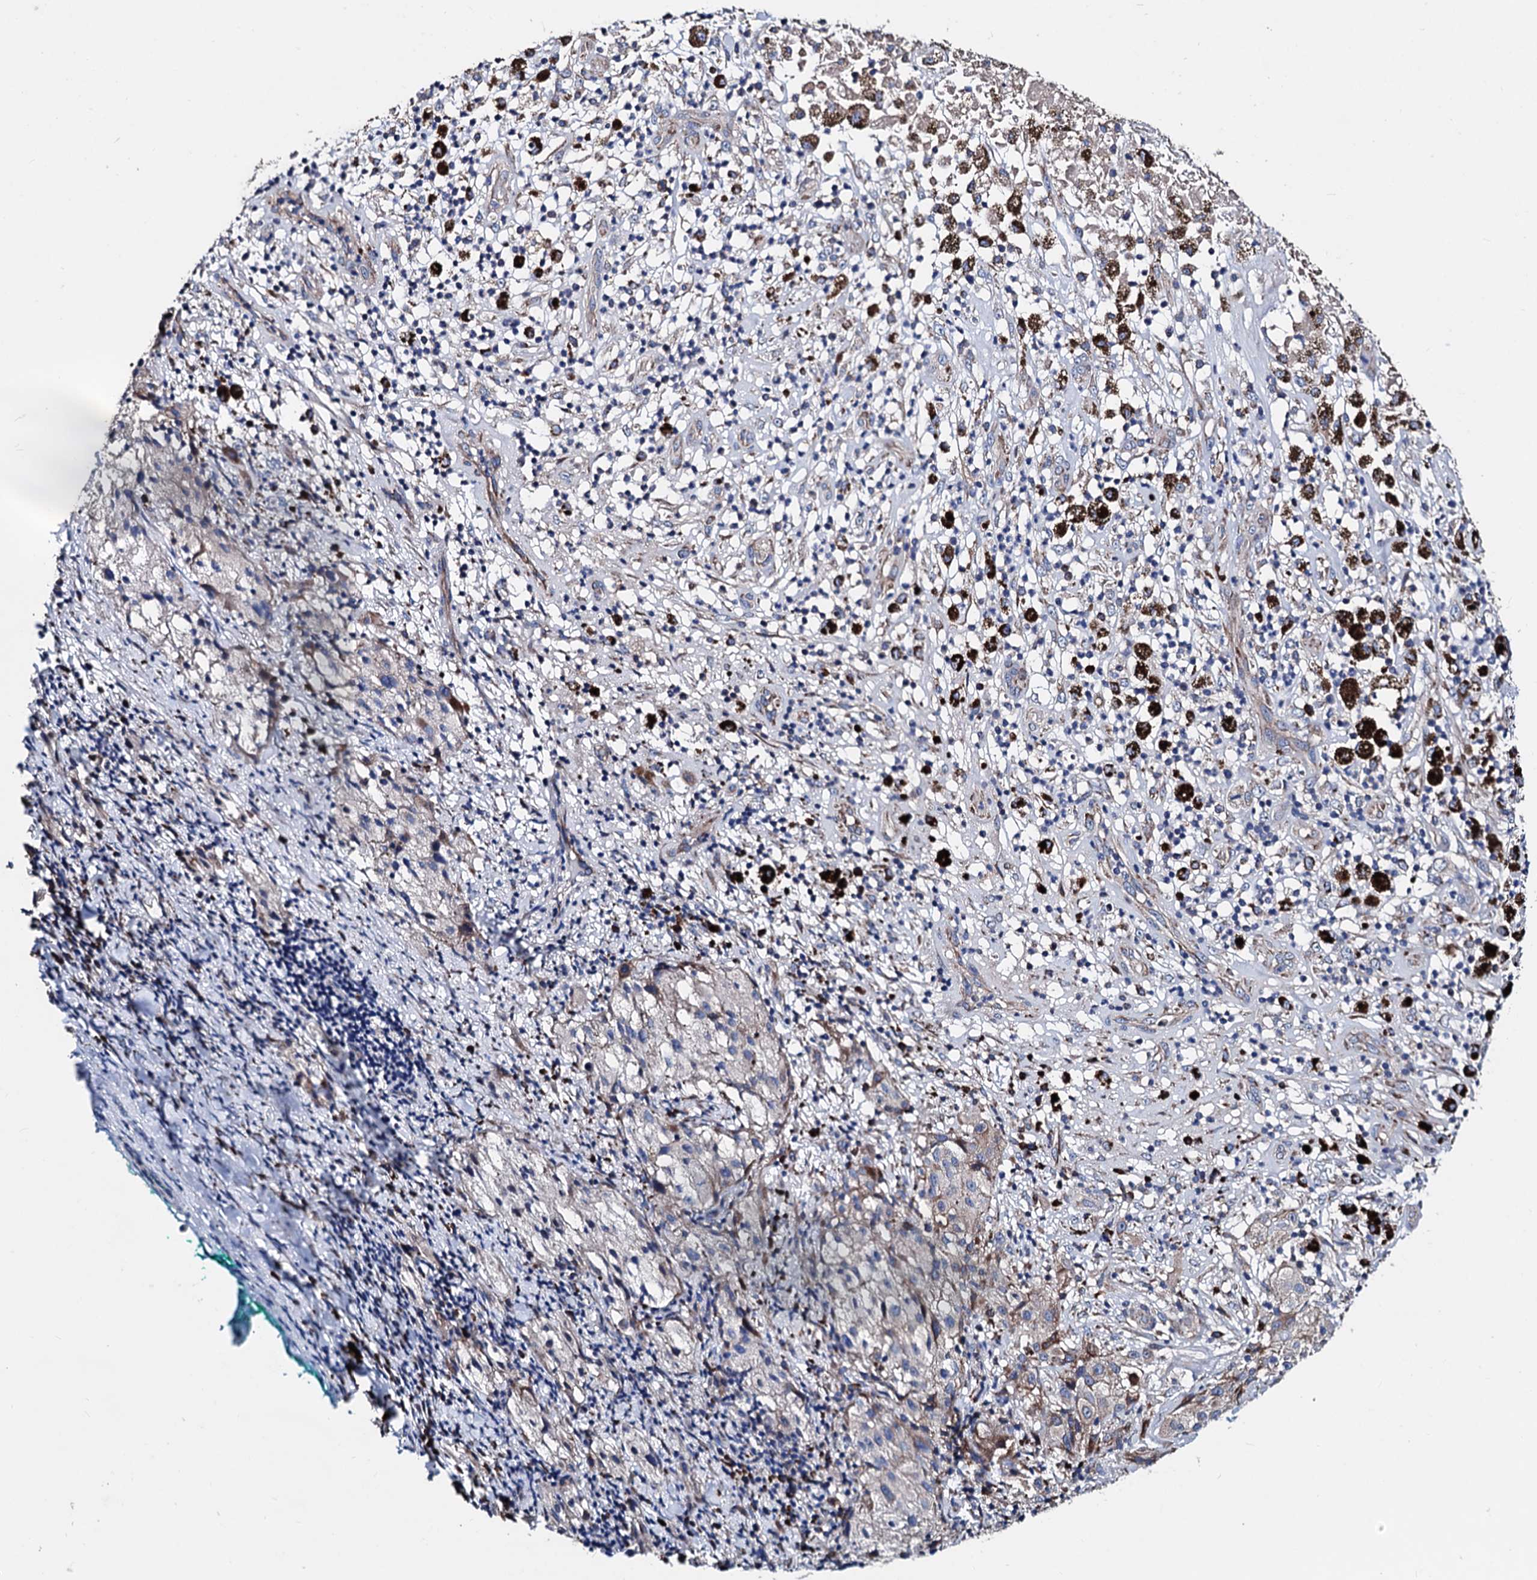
{"staining": {"intensity": "weak", "quantity": "<25%", "location": "cytoplasmic/membranous"}, "tissue": "melanoma", "cell_type": "Tumor cells", "image_type": "cancer", "snomed": [{"axis": "morphology", "description": "Necrosis, NOS"}, {"axis": "morphology", "description": "Malignant melanoma, NOS"}, {"axis": "topography", "description": "Skin"}], "caption": "High magnification brightfield microscopy of malignant melanoma stained with DAB (brown) and counterstained with hematoxylin (blue): tumor cells show no significant positivity.", "gene": "AKAP11", "patient": {"sex": "female", "age": 87}}